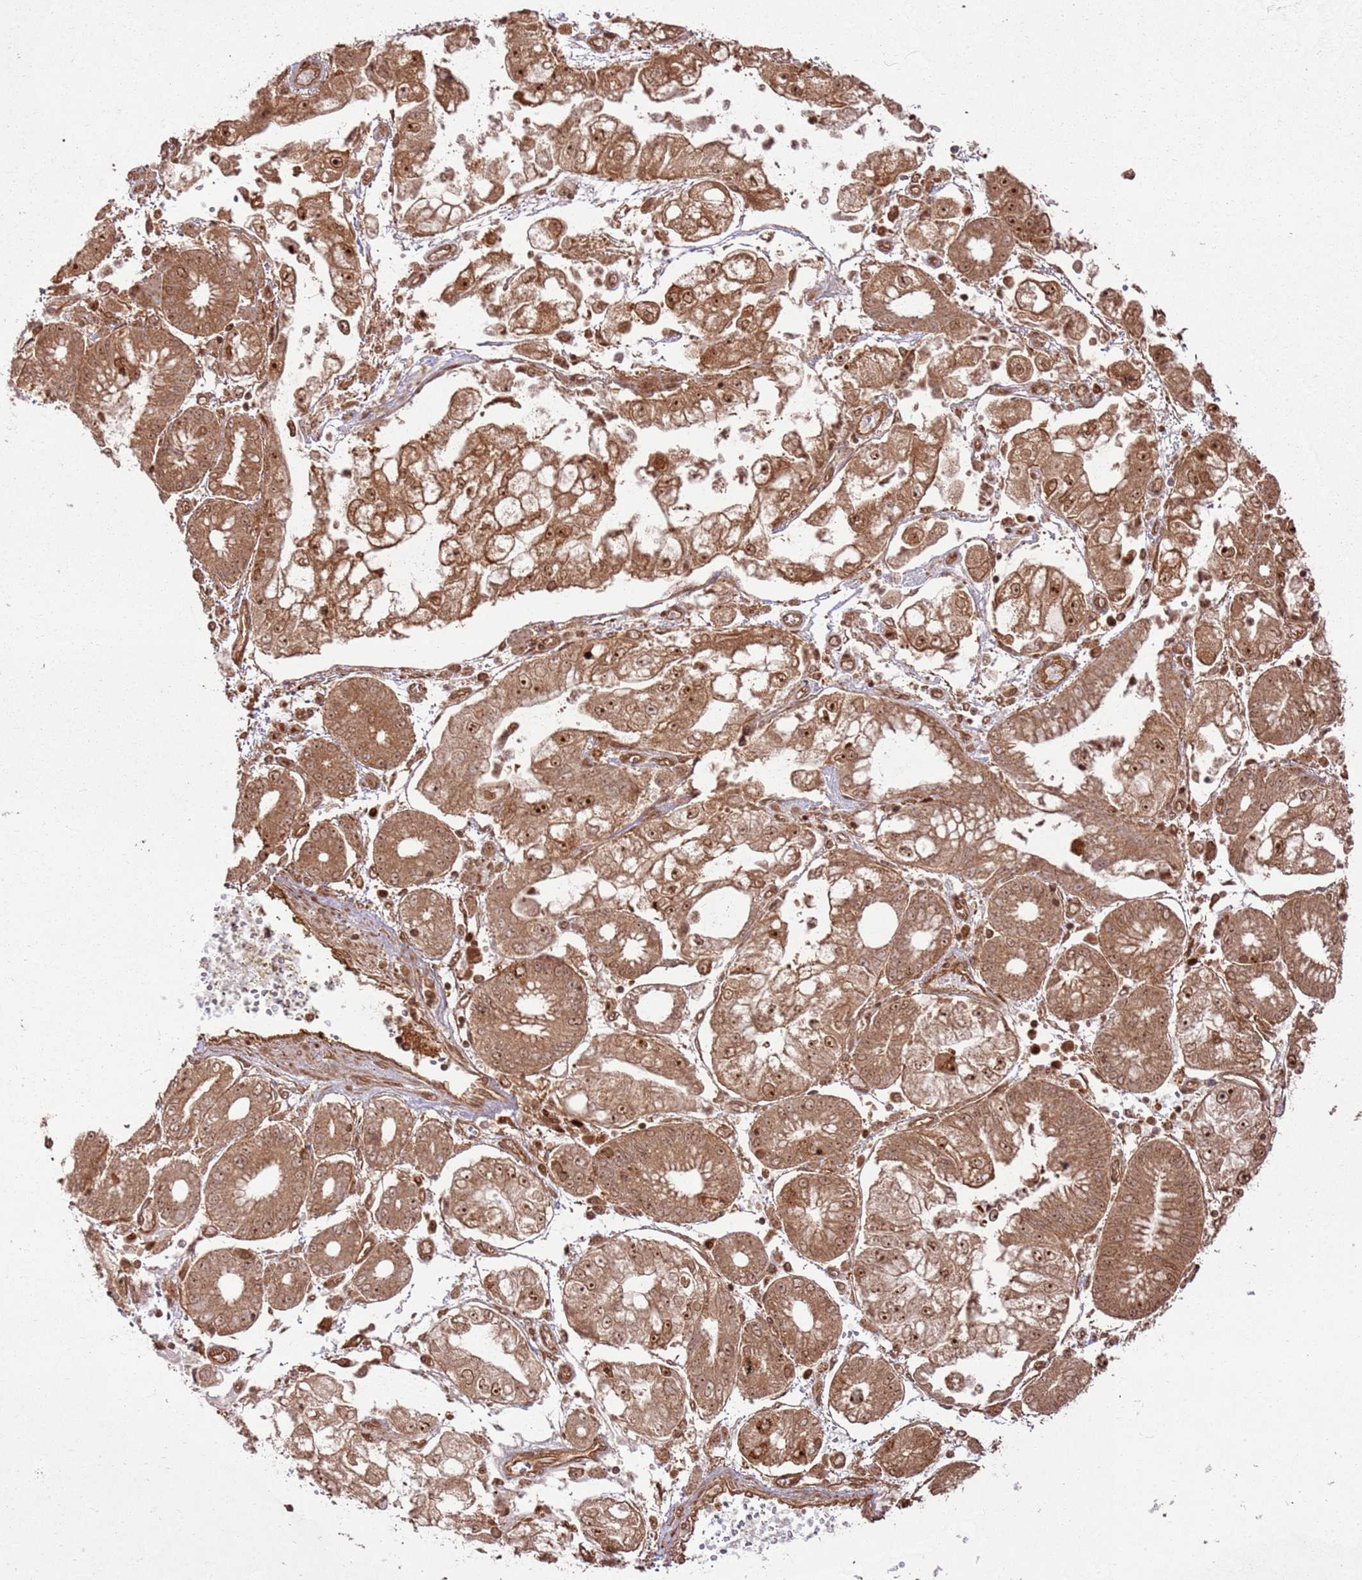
{"staining": {"intensity": "strong", "quantity": ">75%", "location": "cytoplasmic/membranous,nuclear"}, "tissue": "stomach cancer", "cell_type": "Tumor cells", "image_type": "cancer", "snomed": [{"axis": "morphology", "description": "Adenocarcinoma, NOS"}, {"axis": "topography", "description": "Stomach"}], "caption": "A high amount of strong cytoplasmic/membranous and nuclear staining is identified in approximately >75% of tumor cells in stomach cancer tissue.", "gene": "TBC1D13", "patient": {"sex": "male", "age": 76}}